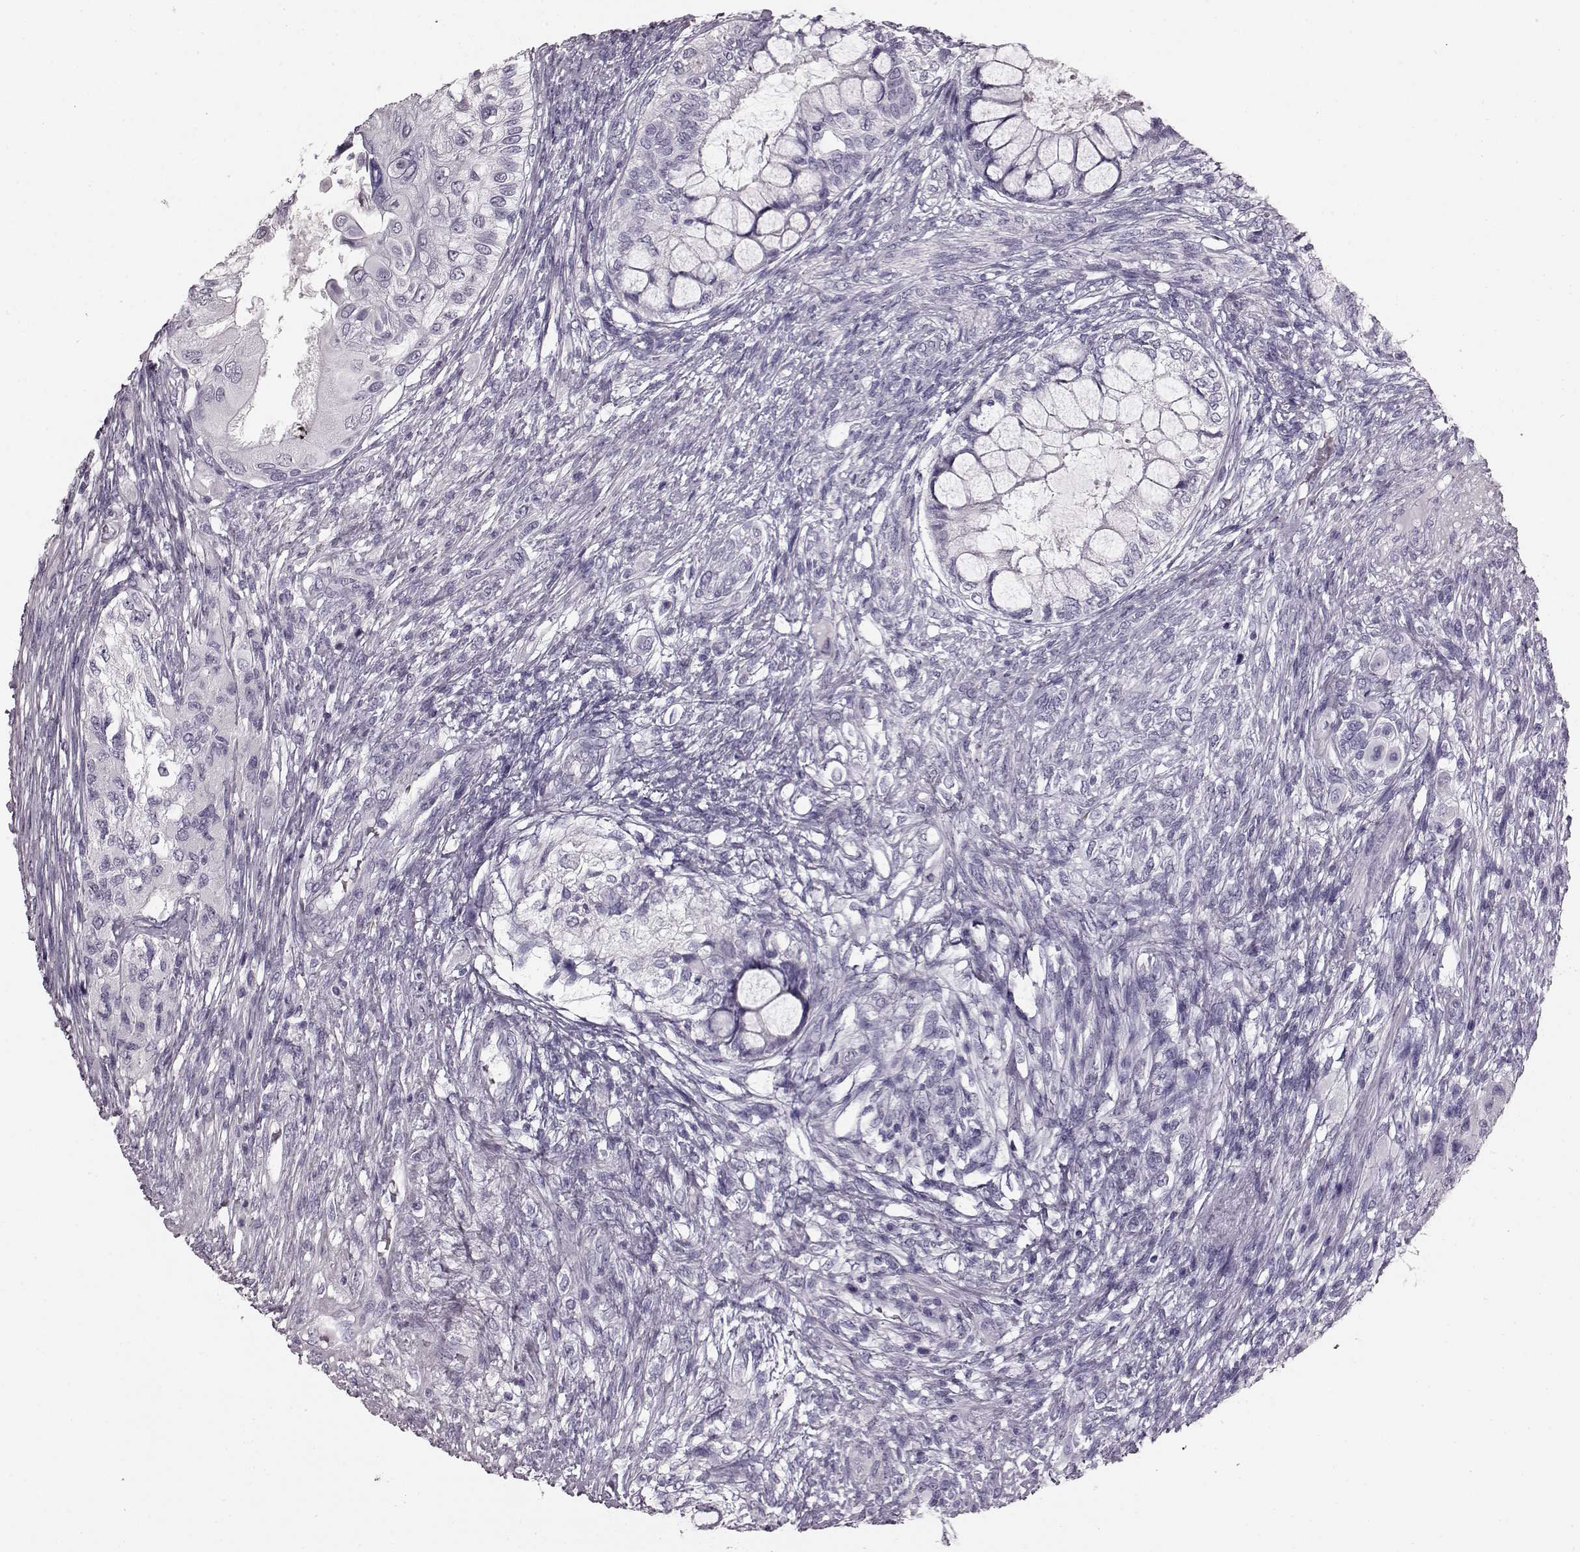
{"staining": {"intensity": "negative", "quantity": "none", "location": "none"}, "tissue": "testis cancer", "cell_type": "Tumor cells", "image_type": "cancer", "snomed": [{"axis": "morphology", "description": "Seminoma, NOS"}, {"axis": "morphology", "description": "Carcinoma, Embryonal, NOS"}, {"axis": "topography", "description": "Testis"}], "caption": "Immunohistochemistry photomicrograph of human testis seminoma stained for a protein (brown), which shows no positivity in tumor cells. (DAB (3,3'-diaminobenzidine) immunohistochemistry with hematoxylin counter stain).", "gene": "TCHHL1", "patient": {"sex": "male", "age": 41}}